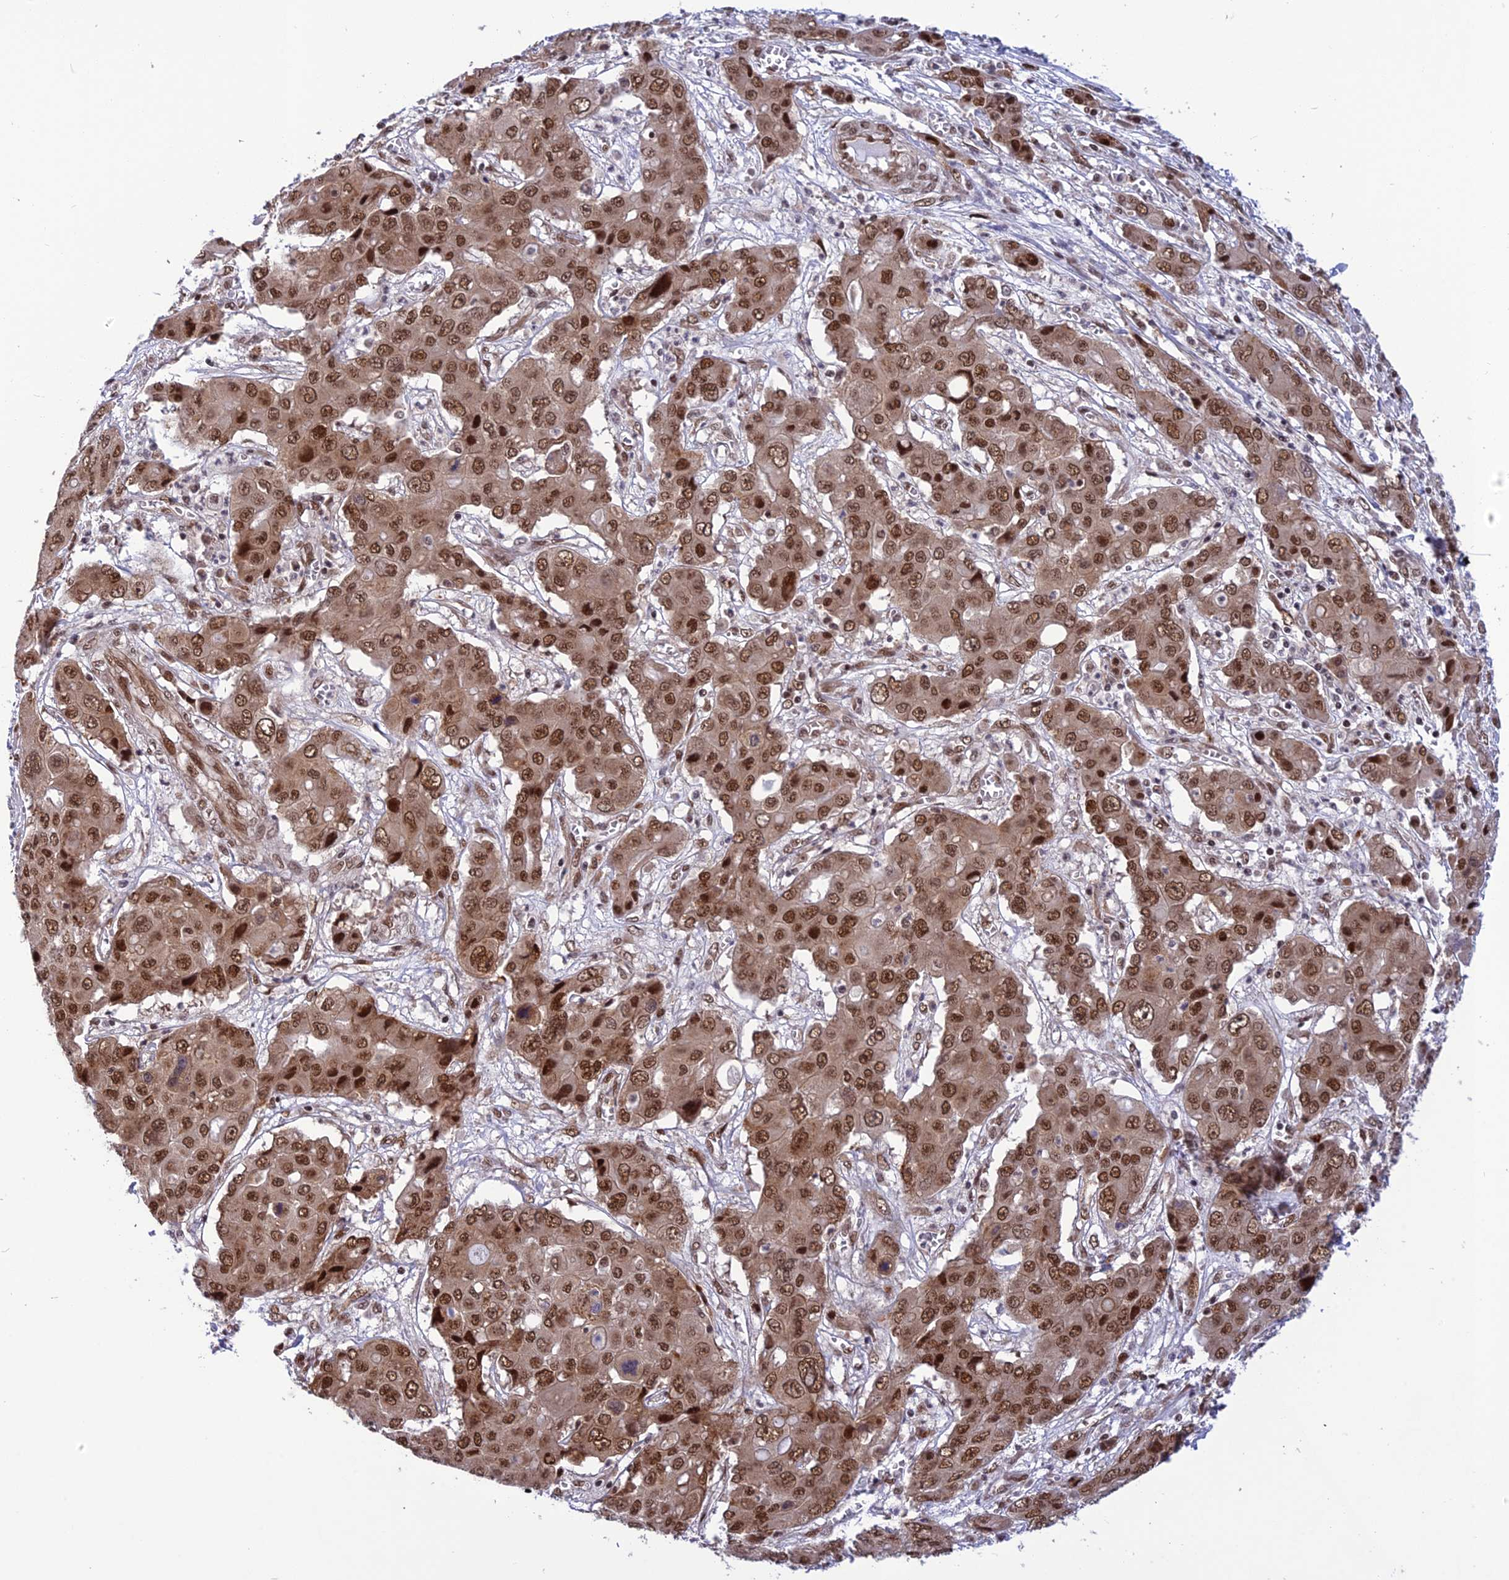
{"staining": {"intensity": "moderate", "quantity": ">75%", "location": "nuclear"}, "tissue": "liver cancer", "cell_type": "Tumor cells", "image_type": "cancer", "snomed": [{"axis": "morphology", "description": "Cholangiocarcinoma"}, {"axis": "topography", "description": "Liver"}], "caption": "Cholangiocarcinoma (liver) was stained to show a protein in brown. There is medium levels of moderate nuclear positivity in approximately >75% of tumor cells.", "gene": "RTRAF", "patient": {"sex": "male", "age": 67}}